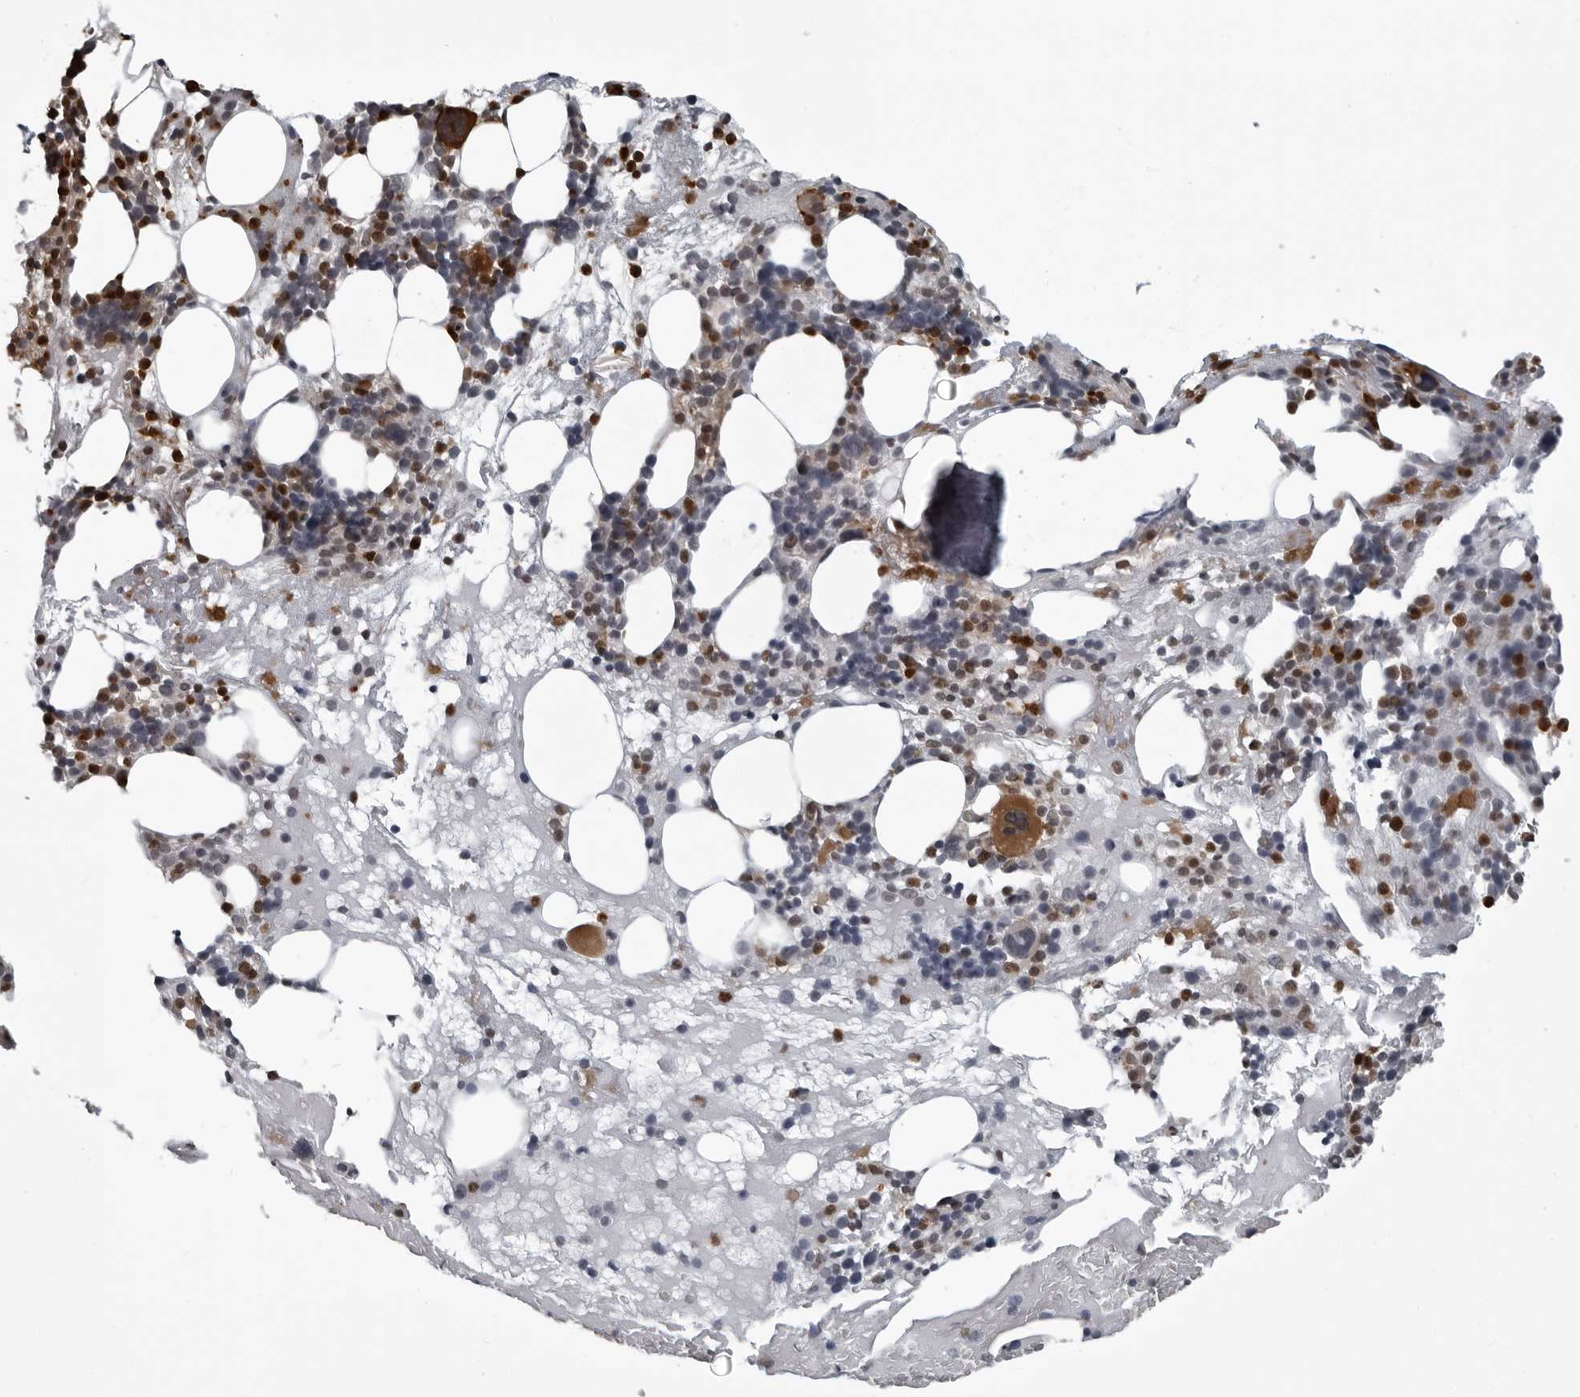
{"staining": {"intensity": "strong", "quantity": "<25%", "location": "cytoplasmic/membranous,nuclear"}, "tissue": "bone marrow", "cell_type": "Hematopoietic cells", "image_type": "normal", "snomed": [{"axis": "morphology", "description": "Normal tissue, NOS"}, {"axis": "morphology", "description": "Inflammation, NOS"}, {"axis": "topography", "description": "Bone marrow"}], "caption": "The histopathology image reveals staining of unremarkable bone marrow, revealing strong cytoplasmic/membranous,nuclear protein positivity (brown color) within hematopoietic cells.", "gene": "RTCA", "patient": {"sex": "female", "age": 77}}